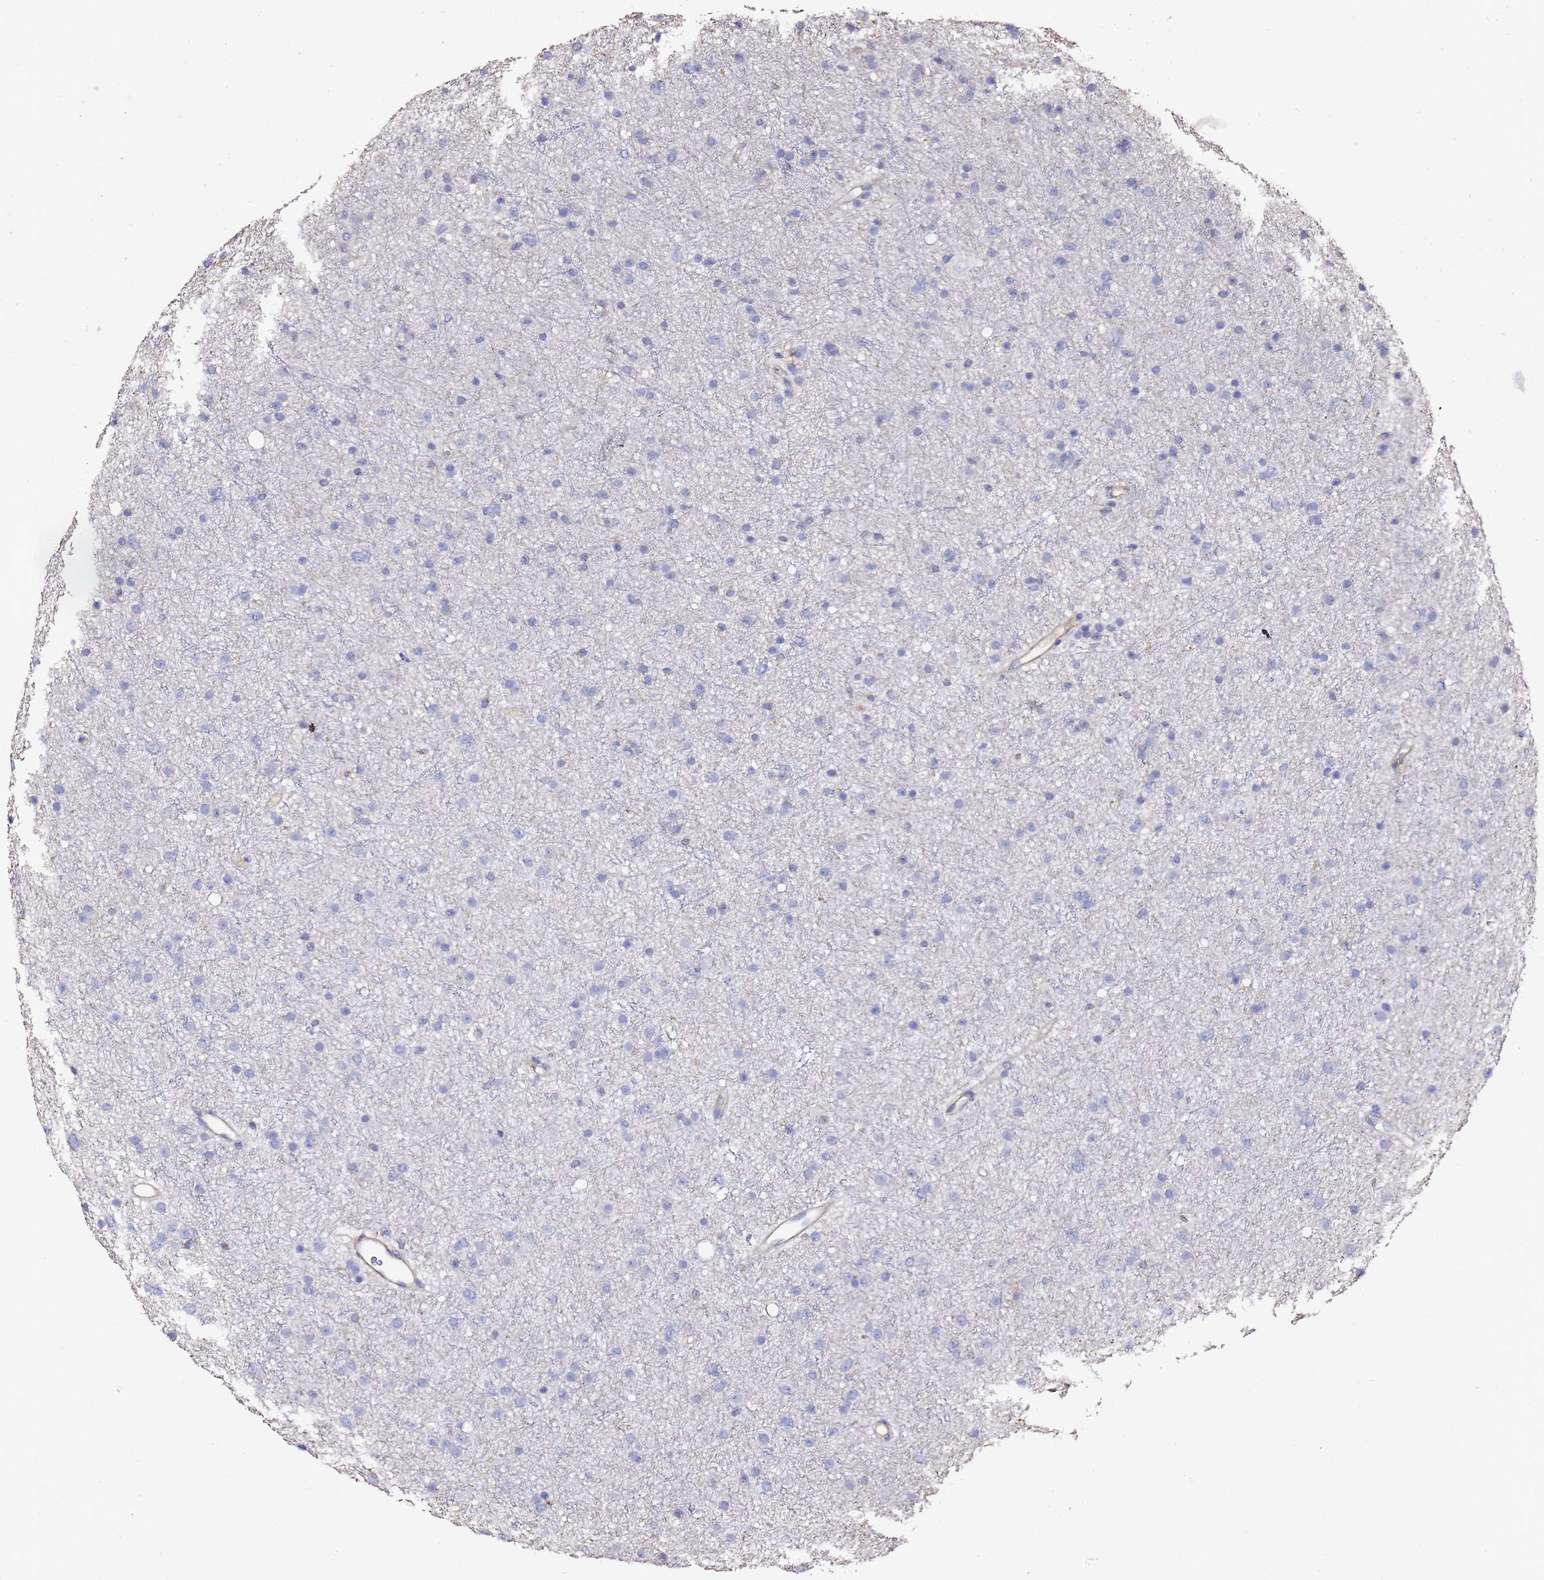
{"staining": {"intensity": "negative", "quantity": "none", "location": "none"}, "tissue": "glioma", "cell_type": "Tumor cells", "image_type": "cancer", "snomed": [{"axis": "morphology", "description": "Glioma, malignant, Low grade"}, {"axis": "topography", "description": "Cerebral cortex"}], "caption": "Tumor cells are negative for brown protein staining in glioma.", "gene": "ZFP36L2", "patient": {"sex": "female", "age": 39}}